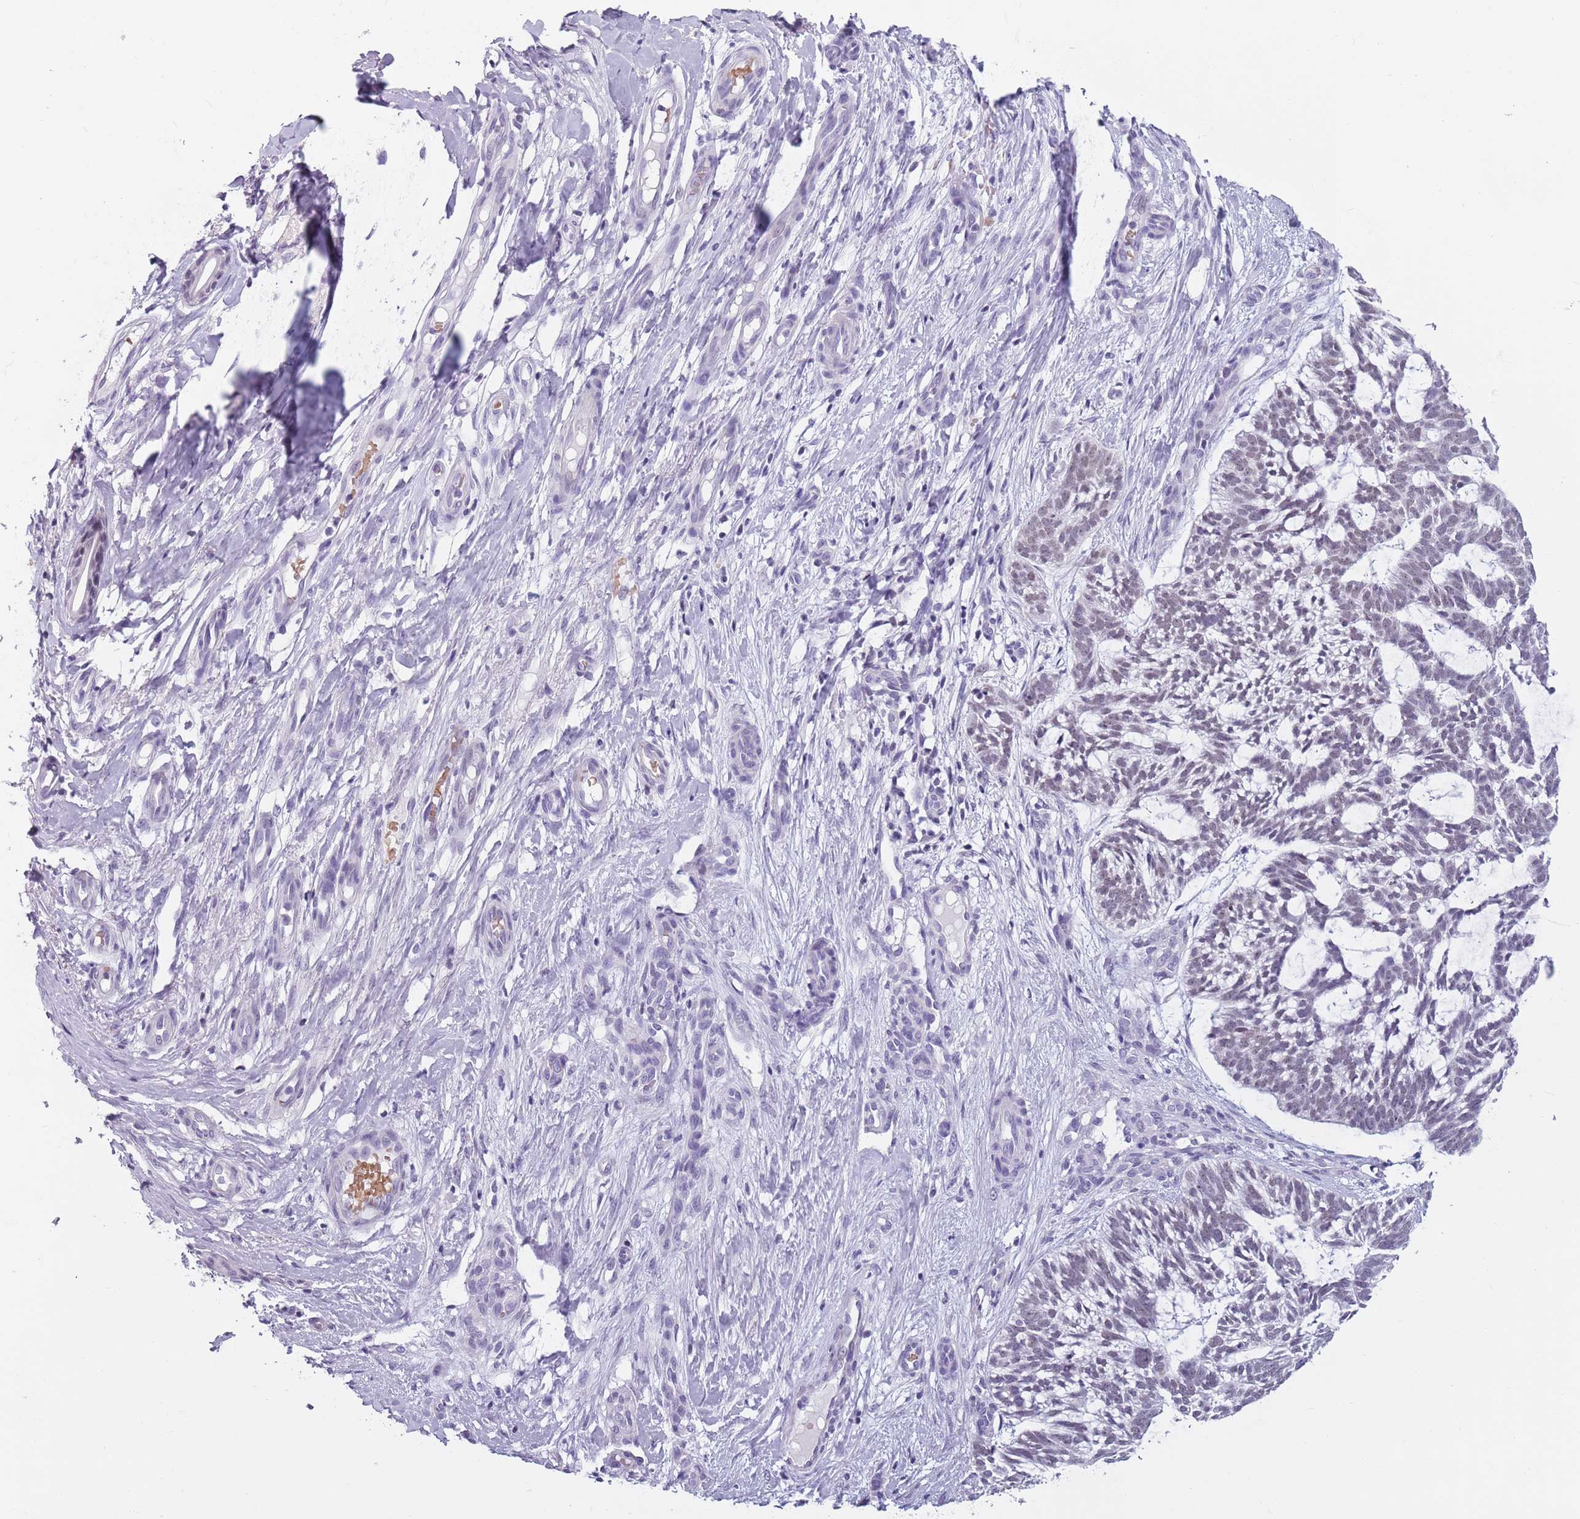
{"staining": {"intensity": "negative", "quantity": "none", "location": "none"}, "tissue": "skin cancer", "cell_type": "Tumor cells", "image_type": "cancer", "snomed": [{"axis": "morphology", "description": "Basal cell carcinoma"}, {"axis": "topography", "description": "Skin"}], "caption": "An image of human skin cancer is negative for staining in tumor cells.", "gene": "SPESP1", "patient": {"sex": "male", "age": 88}}